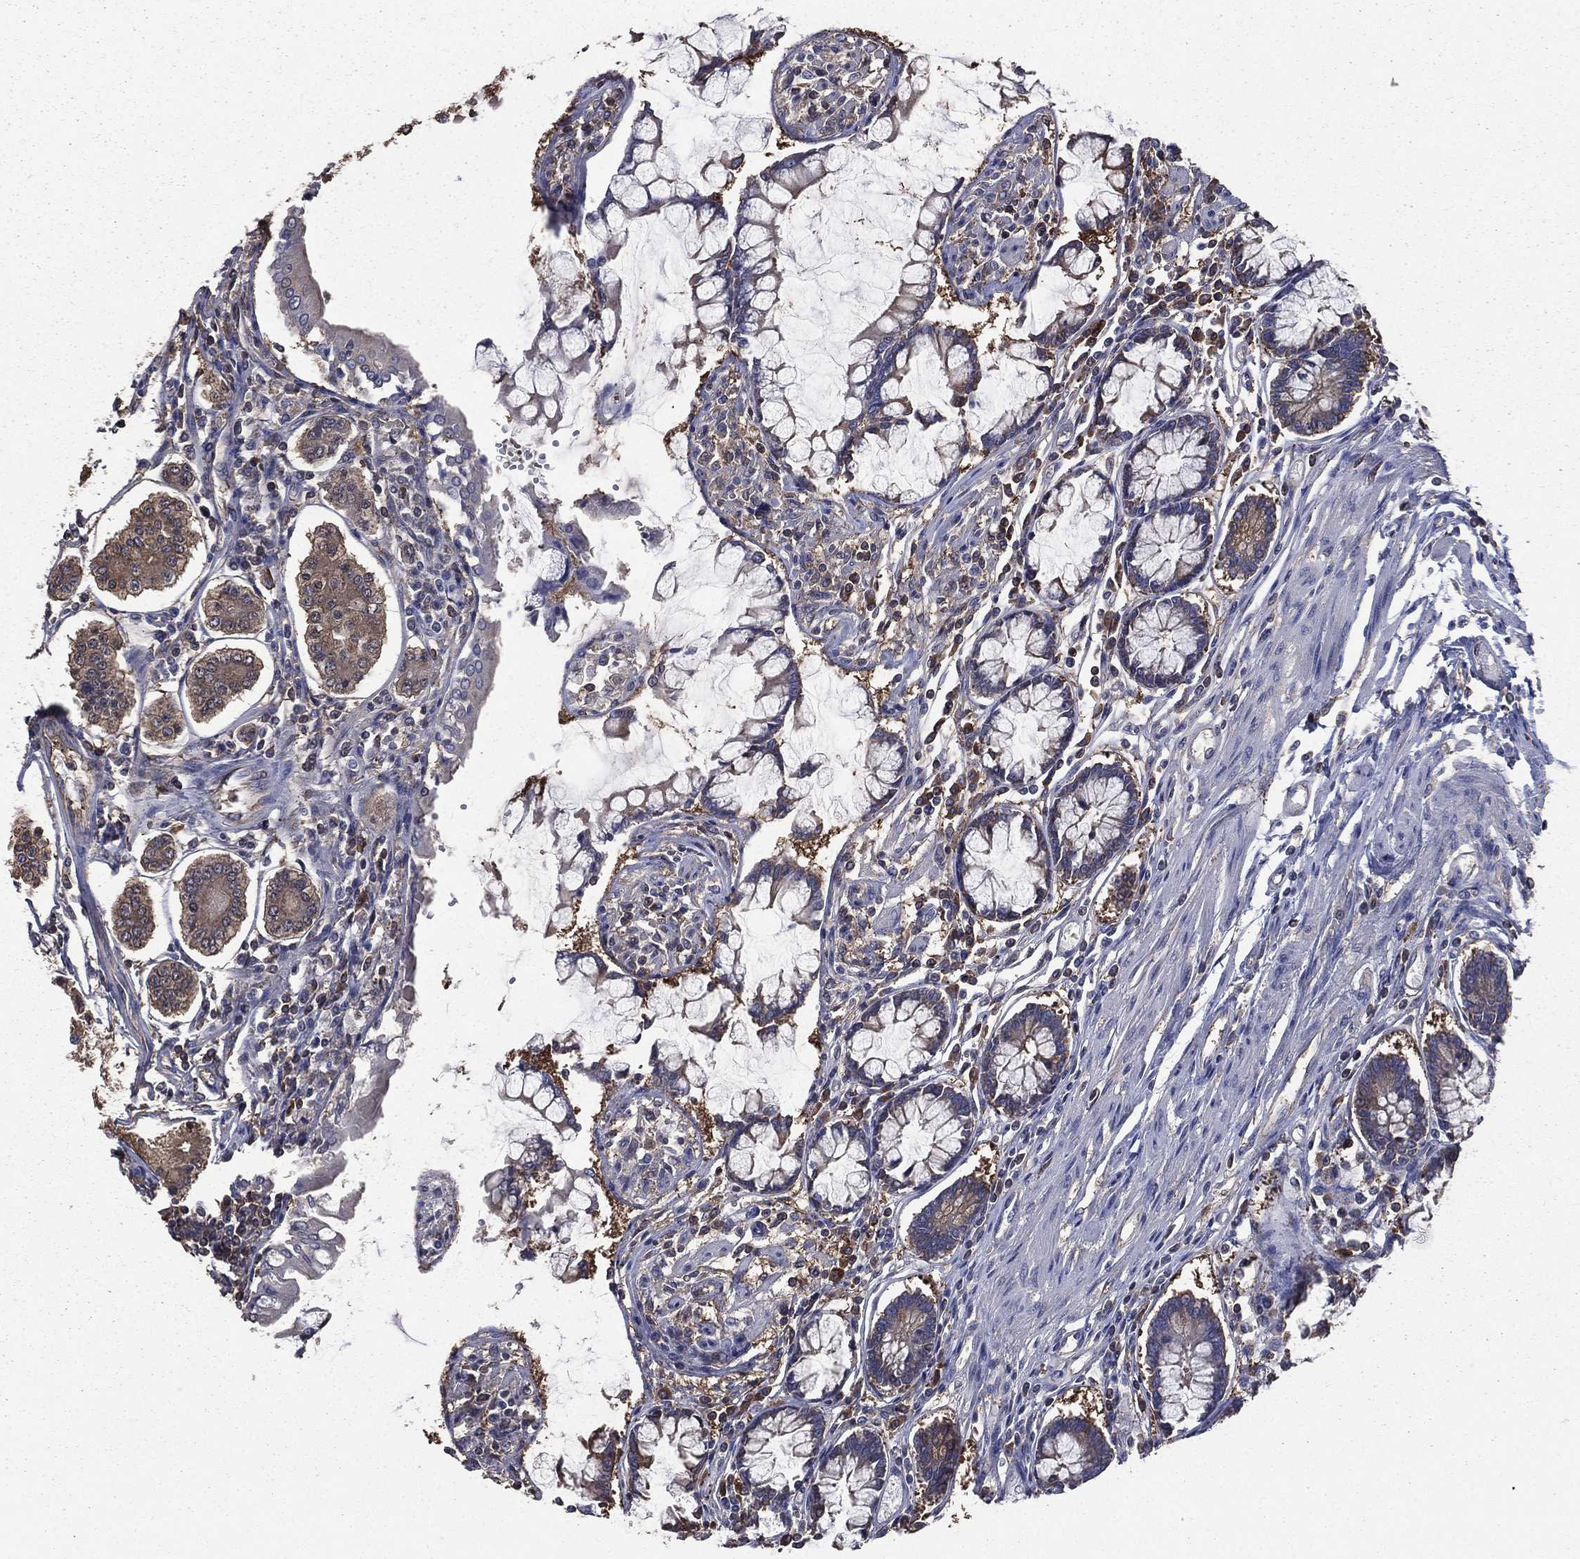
{"staining": {"intensity": "moderate", "quantity": "25%-75%", "location": "cytoplasmic/membranous"}, "tissue": "carcinoid", "cell_type": "Tumor cells", "image_type": "cancer", "snomed": [{"axis": "morphology", "description": "Carcinoid, malignant, NOS"}, {"axis": "topography", "description": "Small intestine"}], "caption": "This is a photomicrograph of IHC staining of carcinoid, which shows moderate staining in the cytoplasmic/membranous of tumor cells.", "gene": "SARS1", "patient": {"sex": "female", "age": 65}}